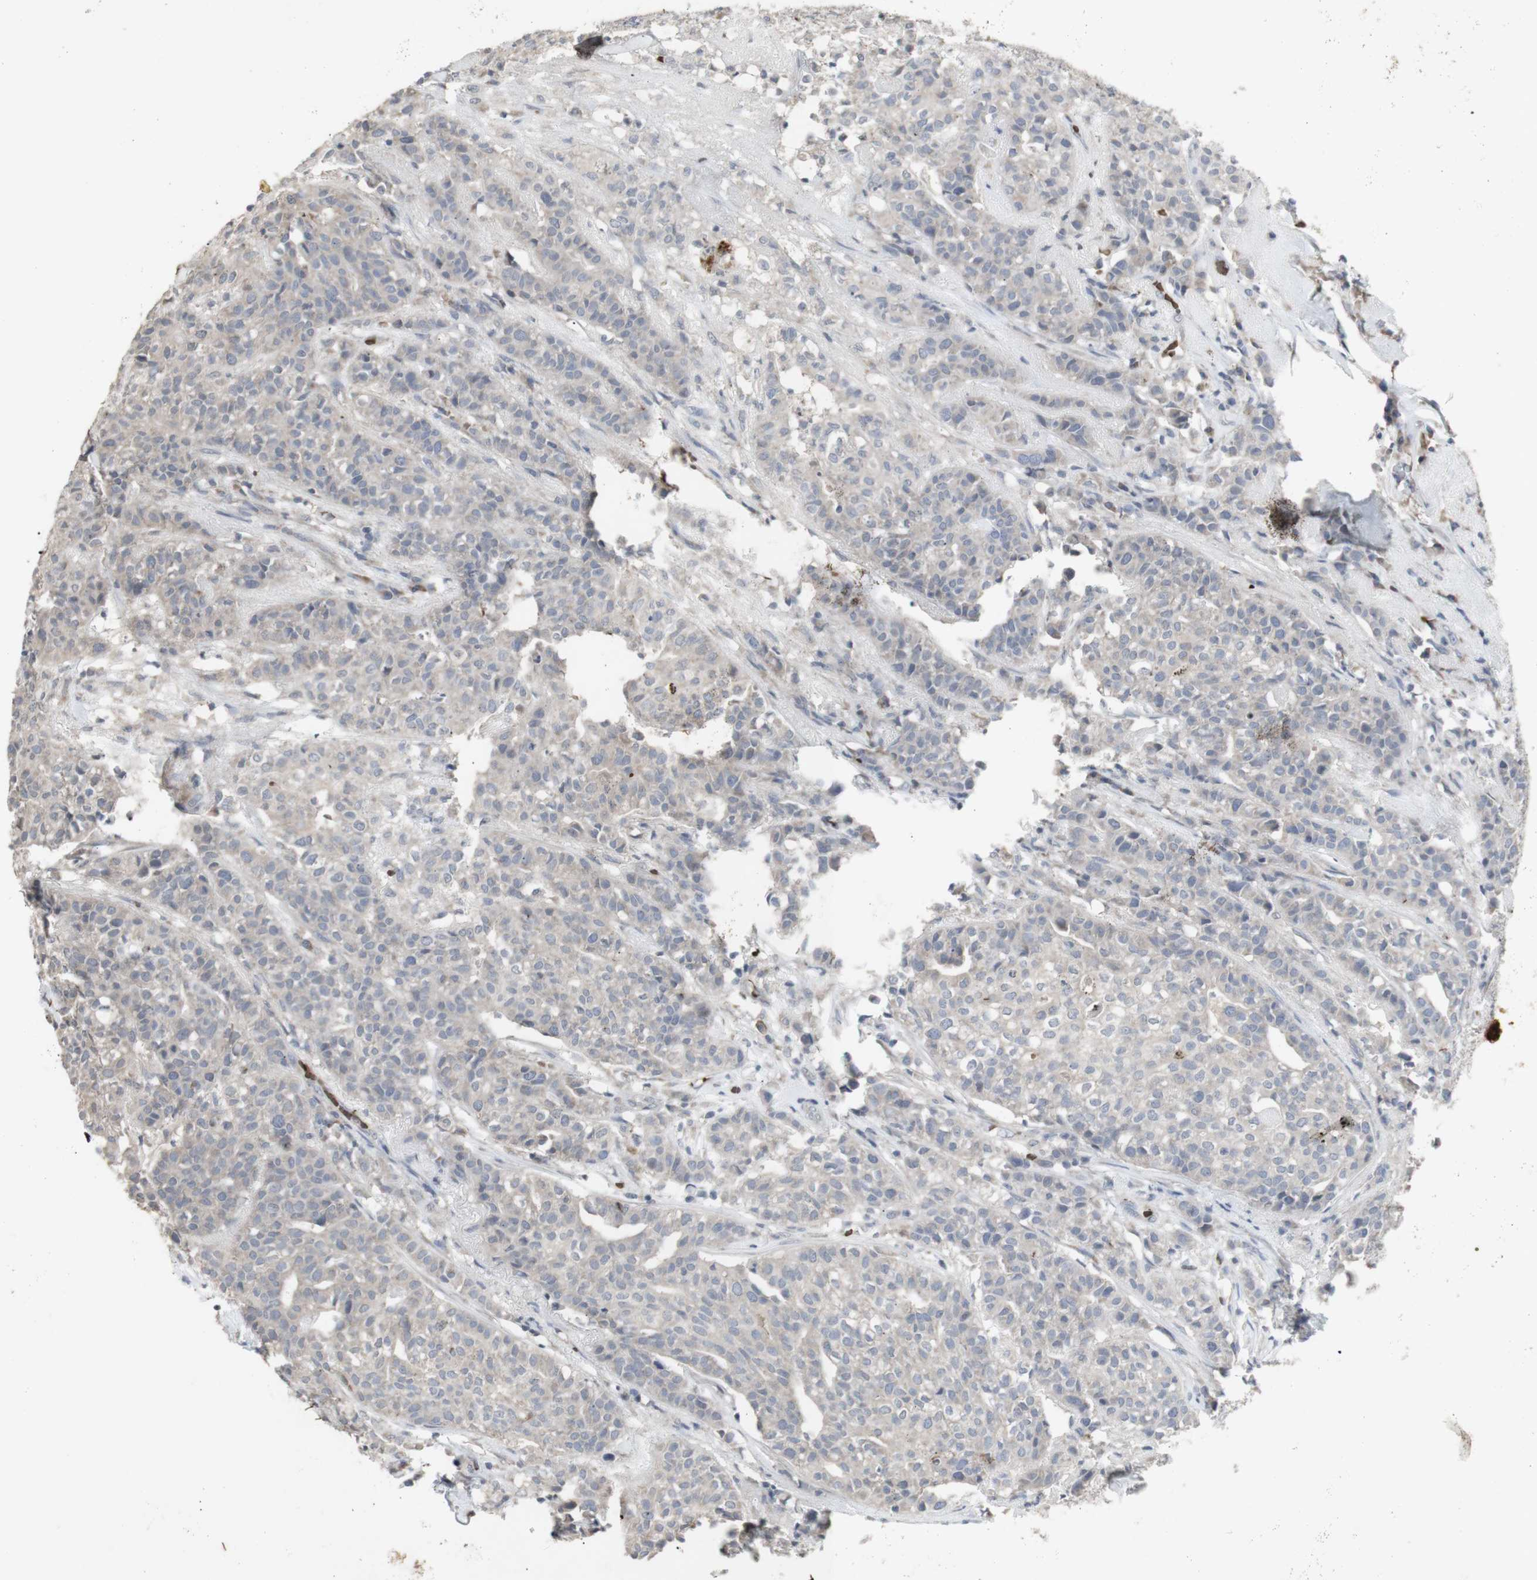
{"staining": {"intensity": "weak", "quantity": ">75%", "location": "cytoplasmic/membranous"}, "tissue": "head and neck cancer", "cell_type": "Tumor cells", "image_type": "cancer", "snomed": [{"axis": "morphology", "description": "Adenocarcinoma, NOS"}, {"axis": "topography", "description": "Salivary gland"}, {"axis": "topography", "description": "Head-Neck"}], "caption": "A low amount of weak cytoplasmic/membranous positivity is present in about >75% of tumor cells in head and neck cancer tissue. (DAB (3,3'-diaminobenzidine) IHC with brightfield microscopy, high magnification).", "gene": "INS", "patient": {"sex": "female", "age": 65}}